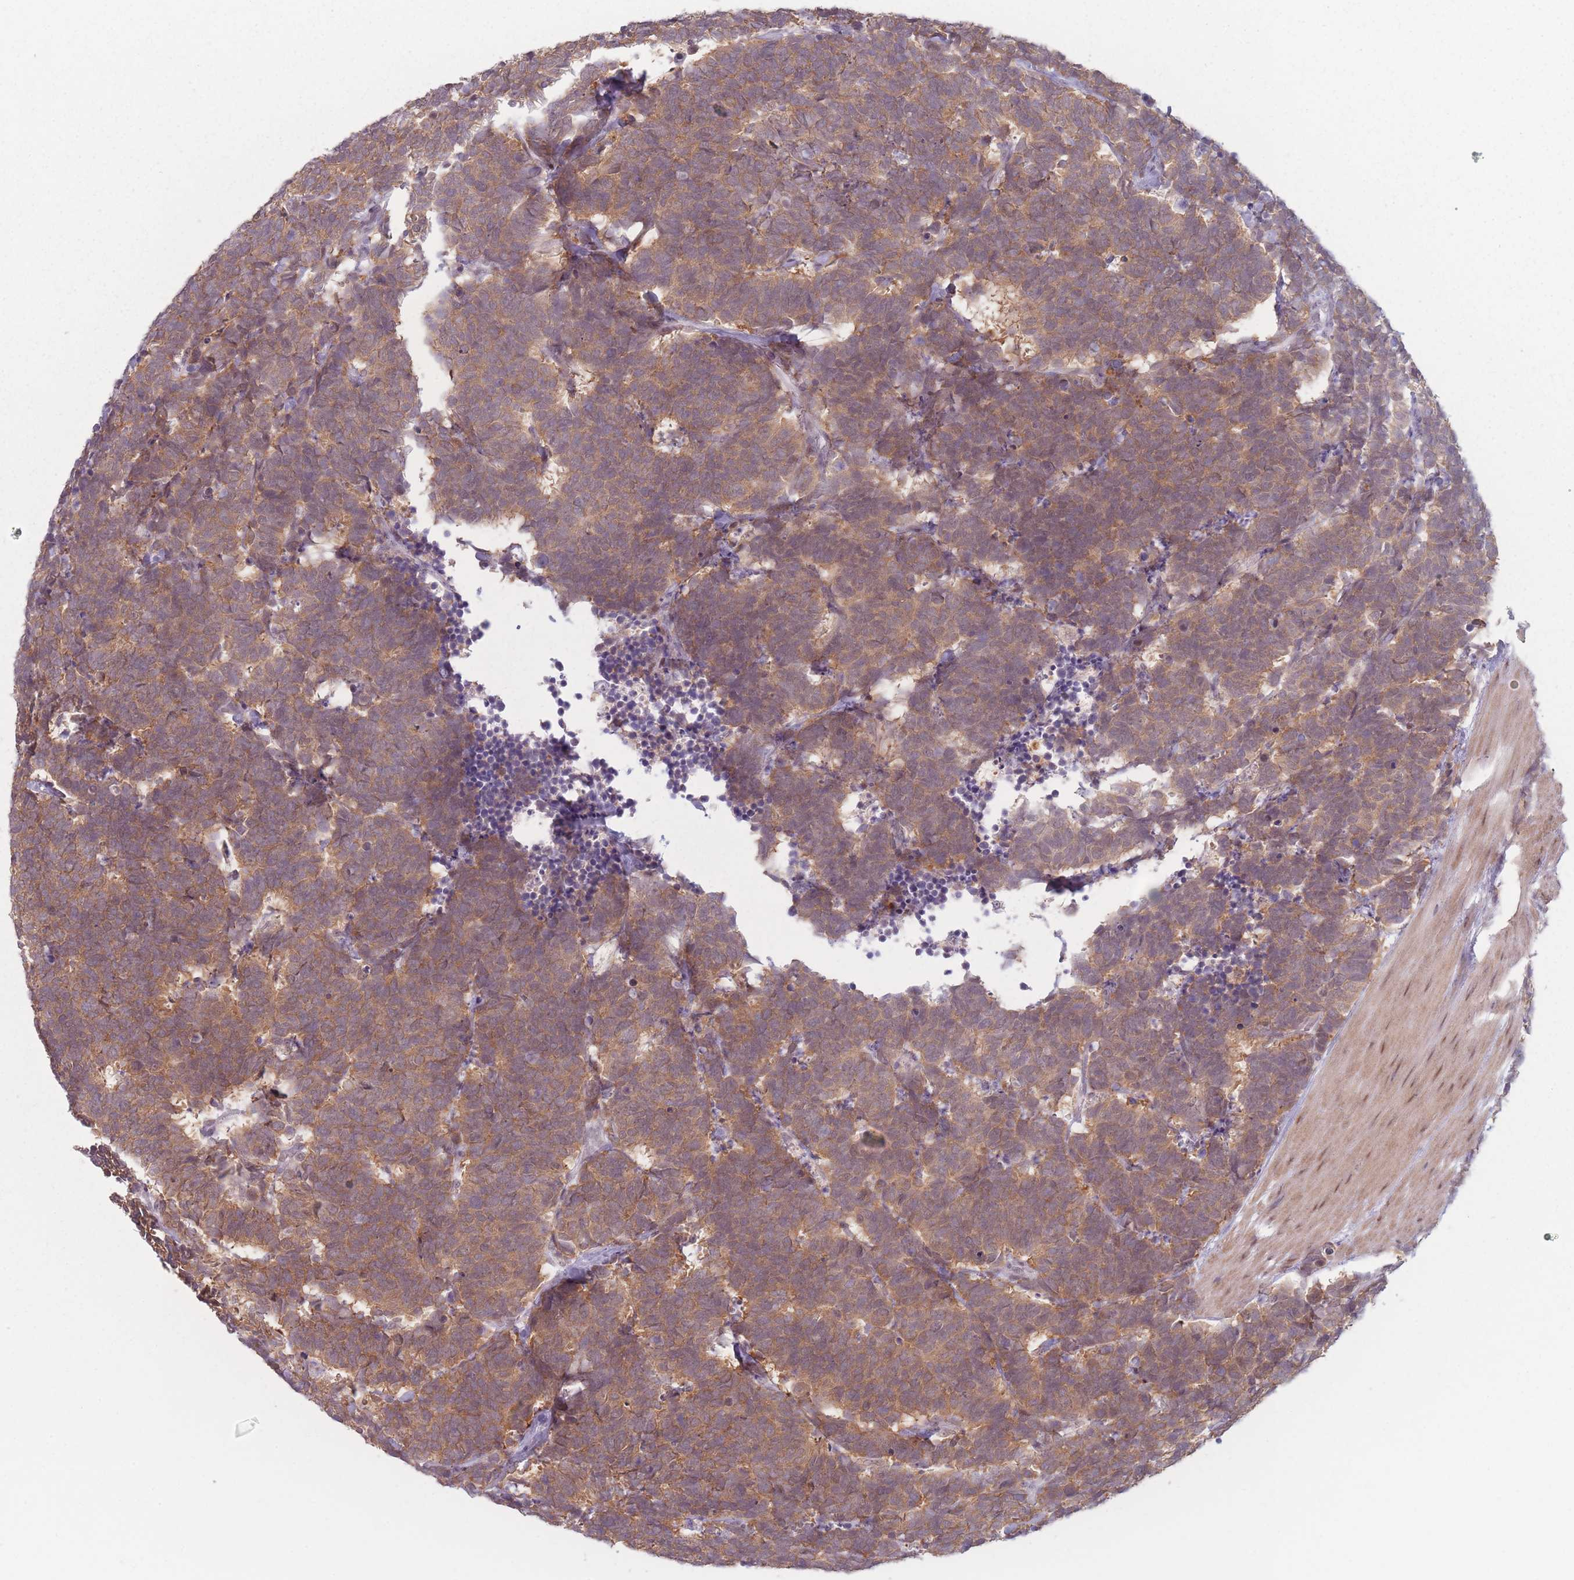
{"staining": {"intensity": "moderate", "quantity": ">75%", "location": "cytoplasmic/membranous"}, "tissue": "carcinoid", "cell_type": "Tumor cells", "image_type": "cancer", "snomed": [{"axis": "morphology", "description": "Carcinoma, NOS"}, {"axis": "morphology", "description": "Carcinoid, malignant, NOS"}, {"axis": "topography", "description": "Urinary bladder"}], "caption": "This photomicrograph exhibits carcinoma stained with immunohistochemistry to label a protein in brown. The cytoplasmic/membranous of tumor cells show moderate positivity for the protein. Nuclei are counter-stained blue.", "gene": "OR10C1", "patient": {"sex": "male", "age": 57}}